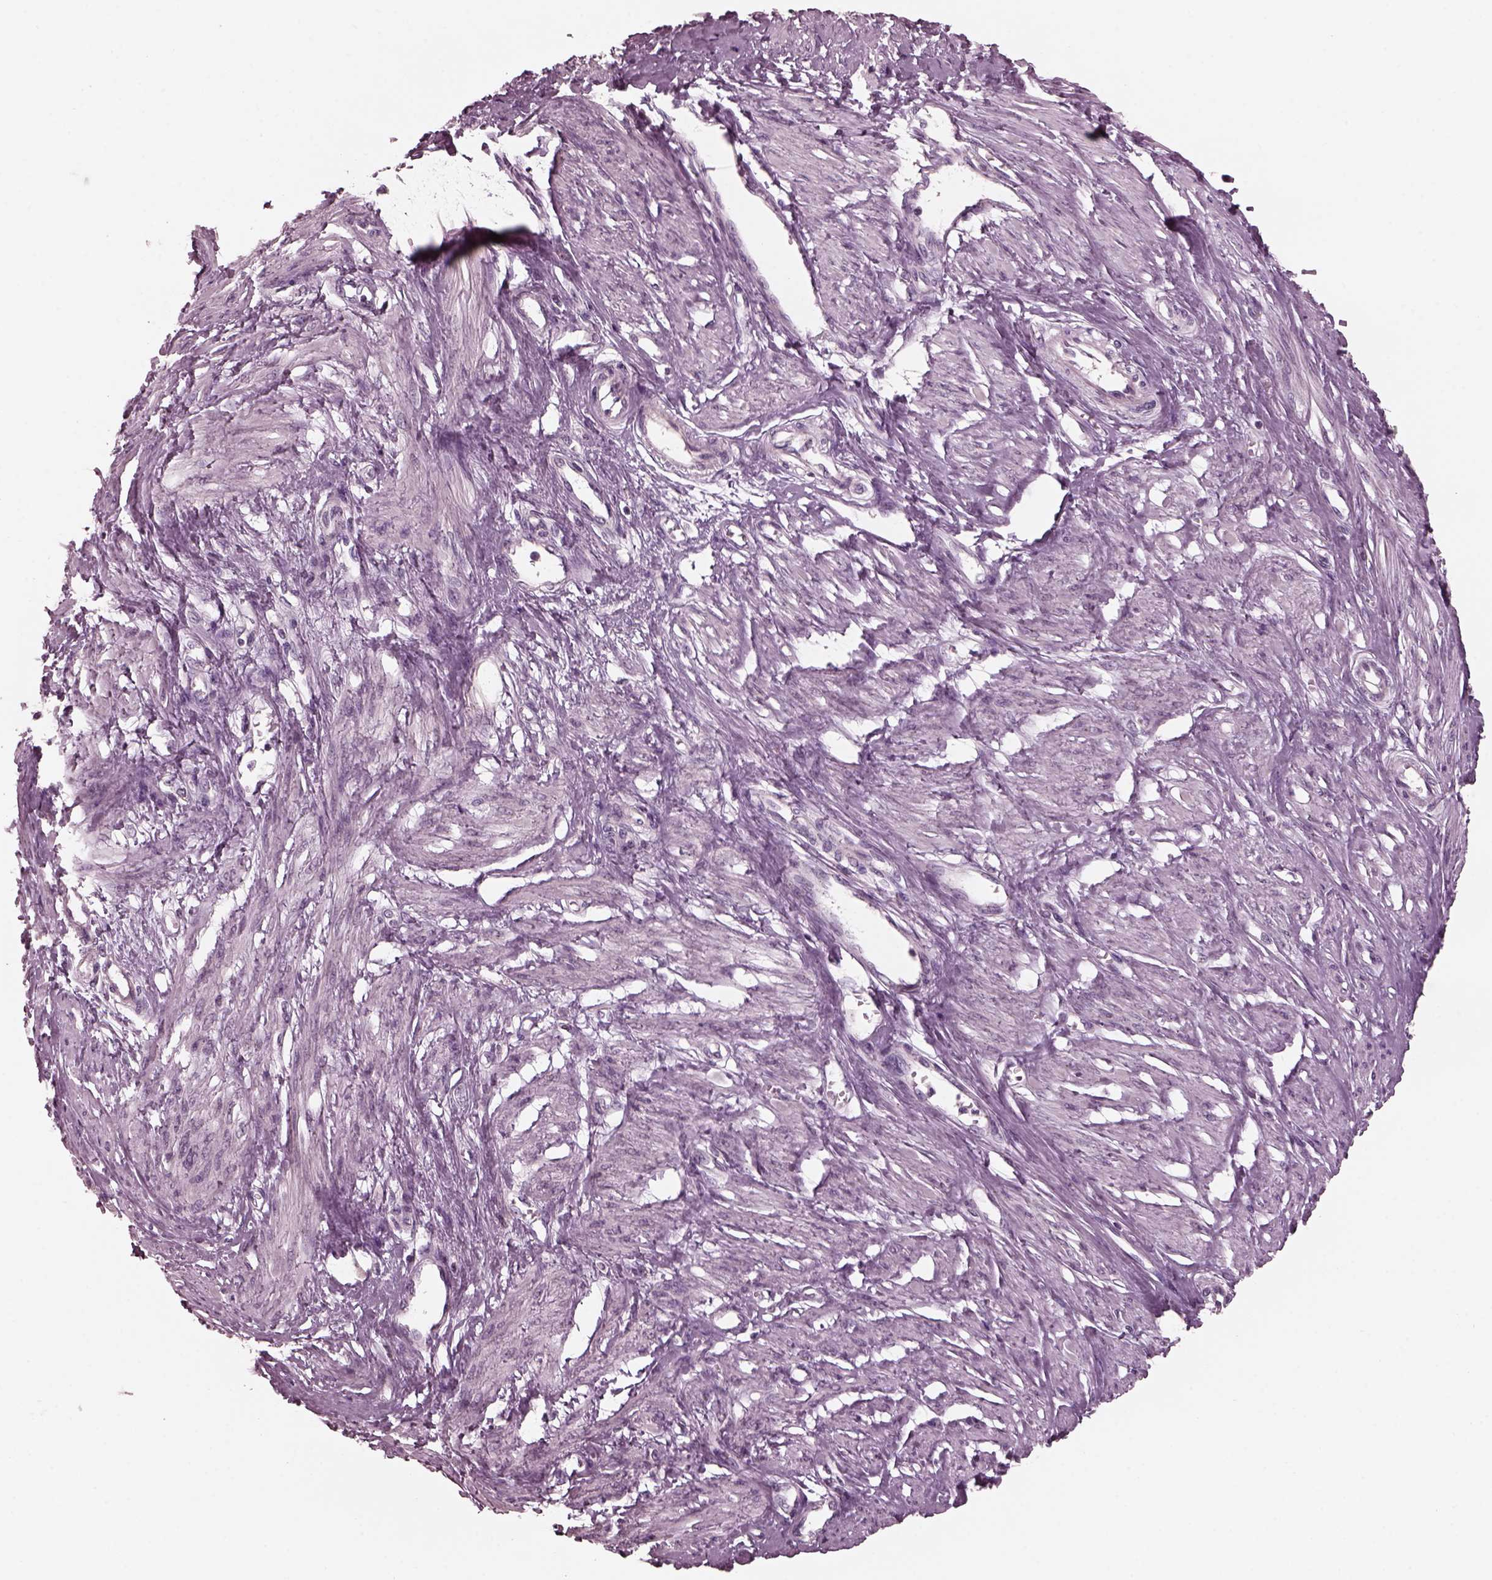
{"staining": {"intensity": "negative", "quantity": "none", "location": "none"}, "tissue": "smooth muscle", "cell_type": "Smooth muscle cells", "image_type": "normal", "snomed": [{"axis": "morphology", "description": "Normal tissue, NOS"}, {"axis": "topography", "description": "Smooth muscle"}, {"axis": "topography", "description": "Uterus"}], "caption": "Immunohistochemistry (IHC) of unremarkable smooth muscle displays no positivity in smooth muscle cells.", "gene": "SAXO1", "patient": {"sex": "female", "age": 39}}